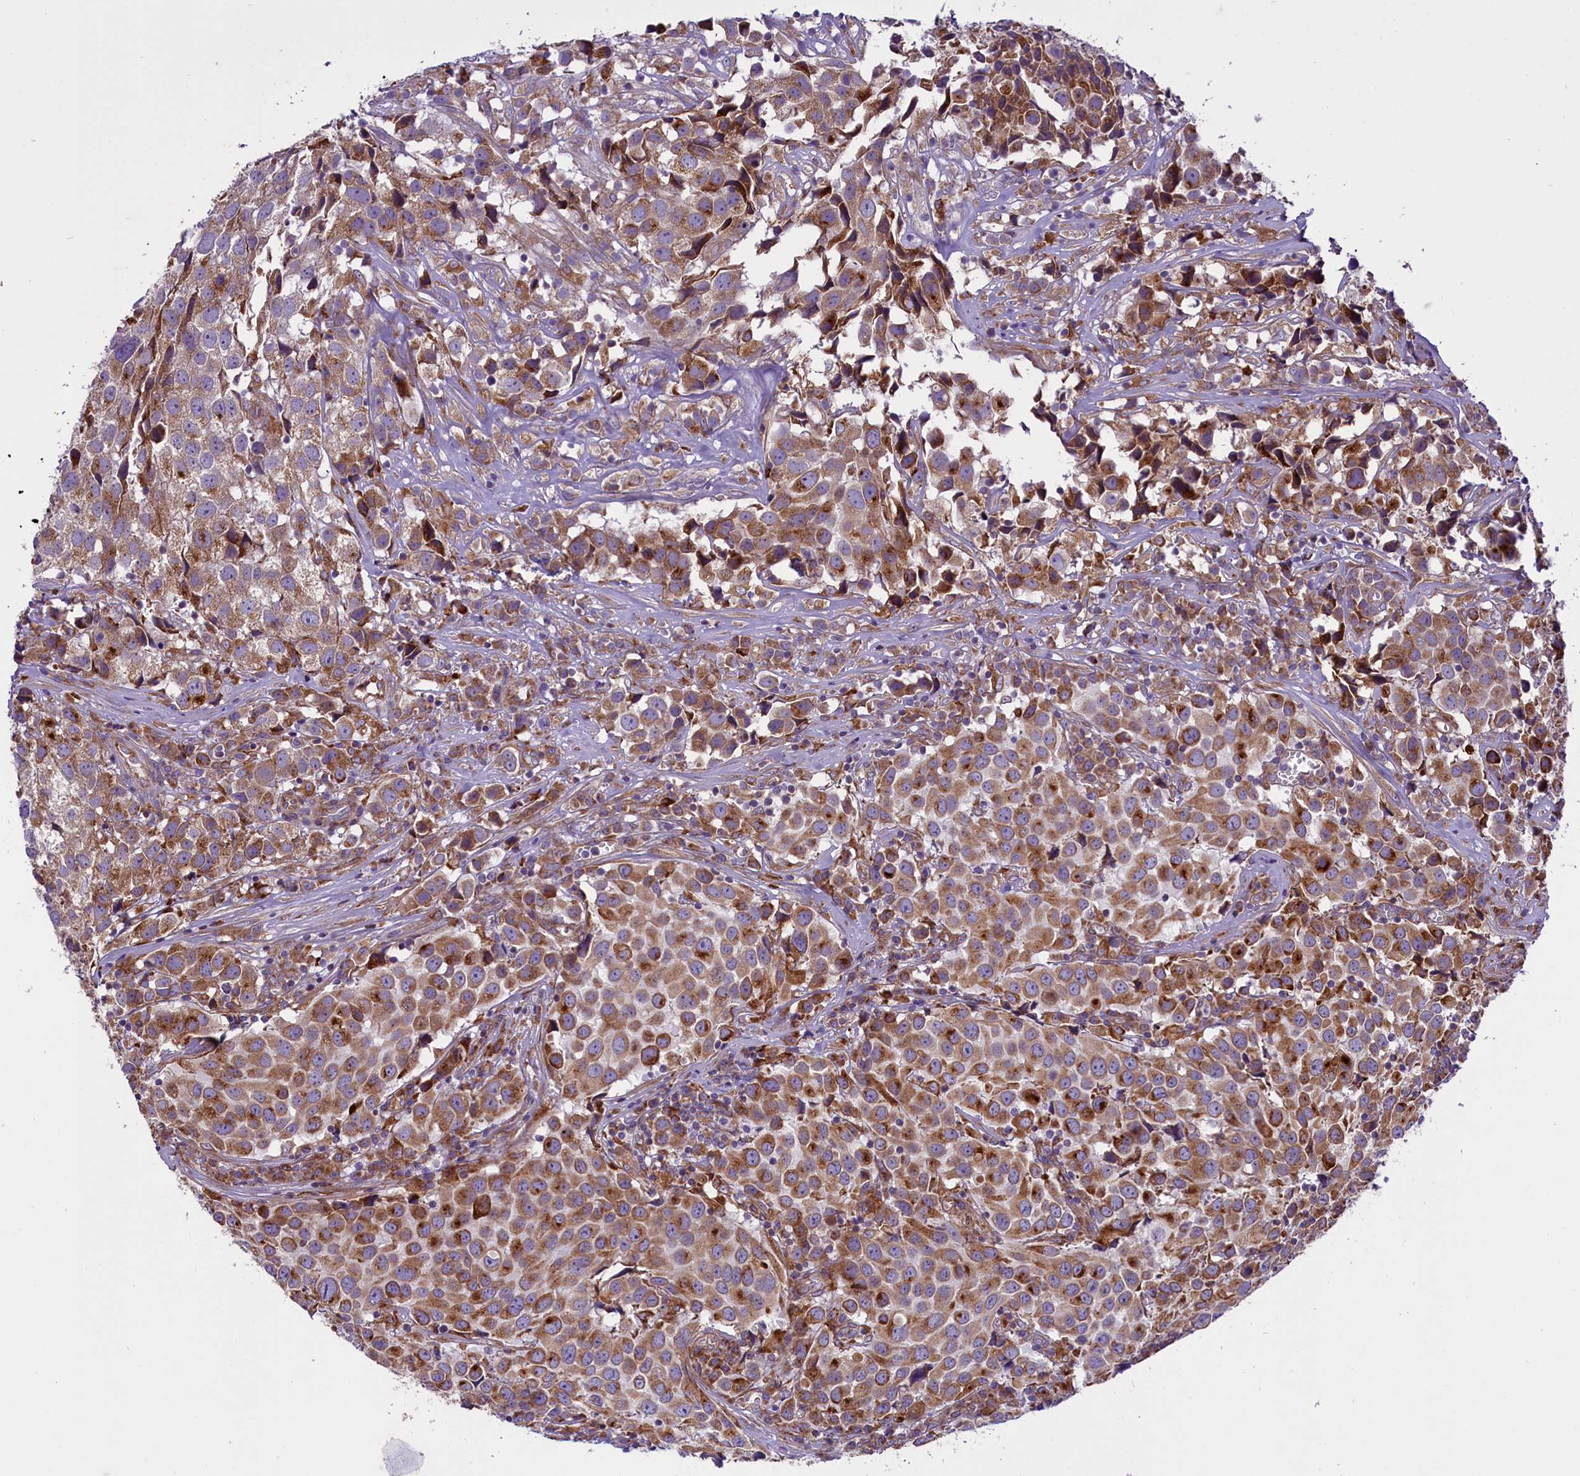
{"staining": {"intensity": "moderate", "quantity": ">75%", "location": "cytoplasmic/membranous"}, "tissue": "urothelial cancer", "cell_type": "Tumor cells", "image_type": "cancer", "snomed": [{"axis": "morphology", "description": "Urothelial carcinoma, High grade"}, {"axis": "topography", "description": "Urinary bladder"}], "caption": "This micrograph displays urothelial cancer stained with IHC to label a protein in brown. The cytoplasmic/membranous of tumor cells show moderate positivity for the protein. Nuclei are counter-stained blue.", "gene": "PTPRU", "patient": {"sex": "female", "age": 75}}